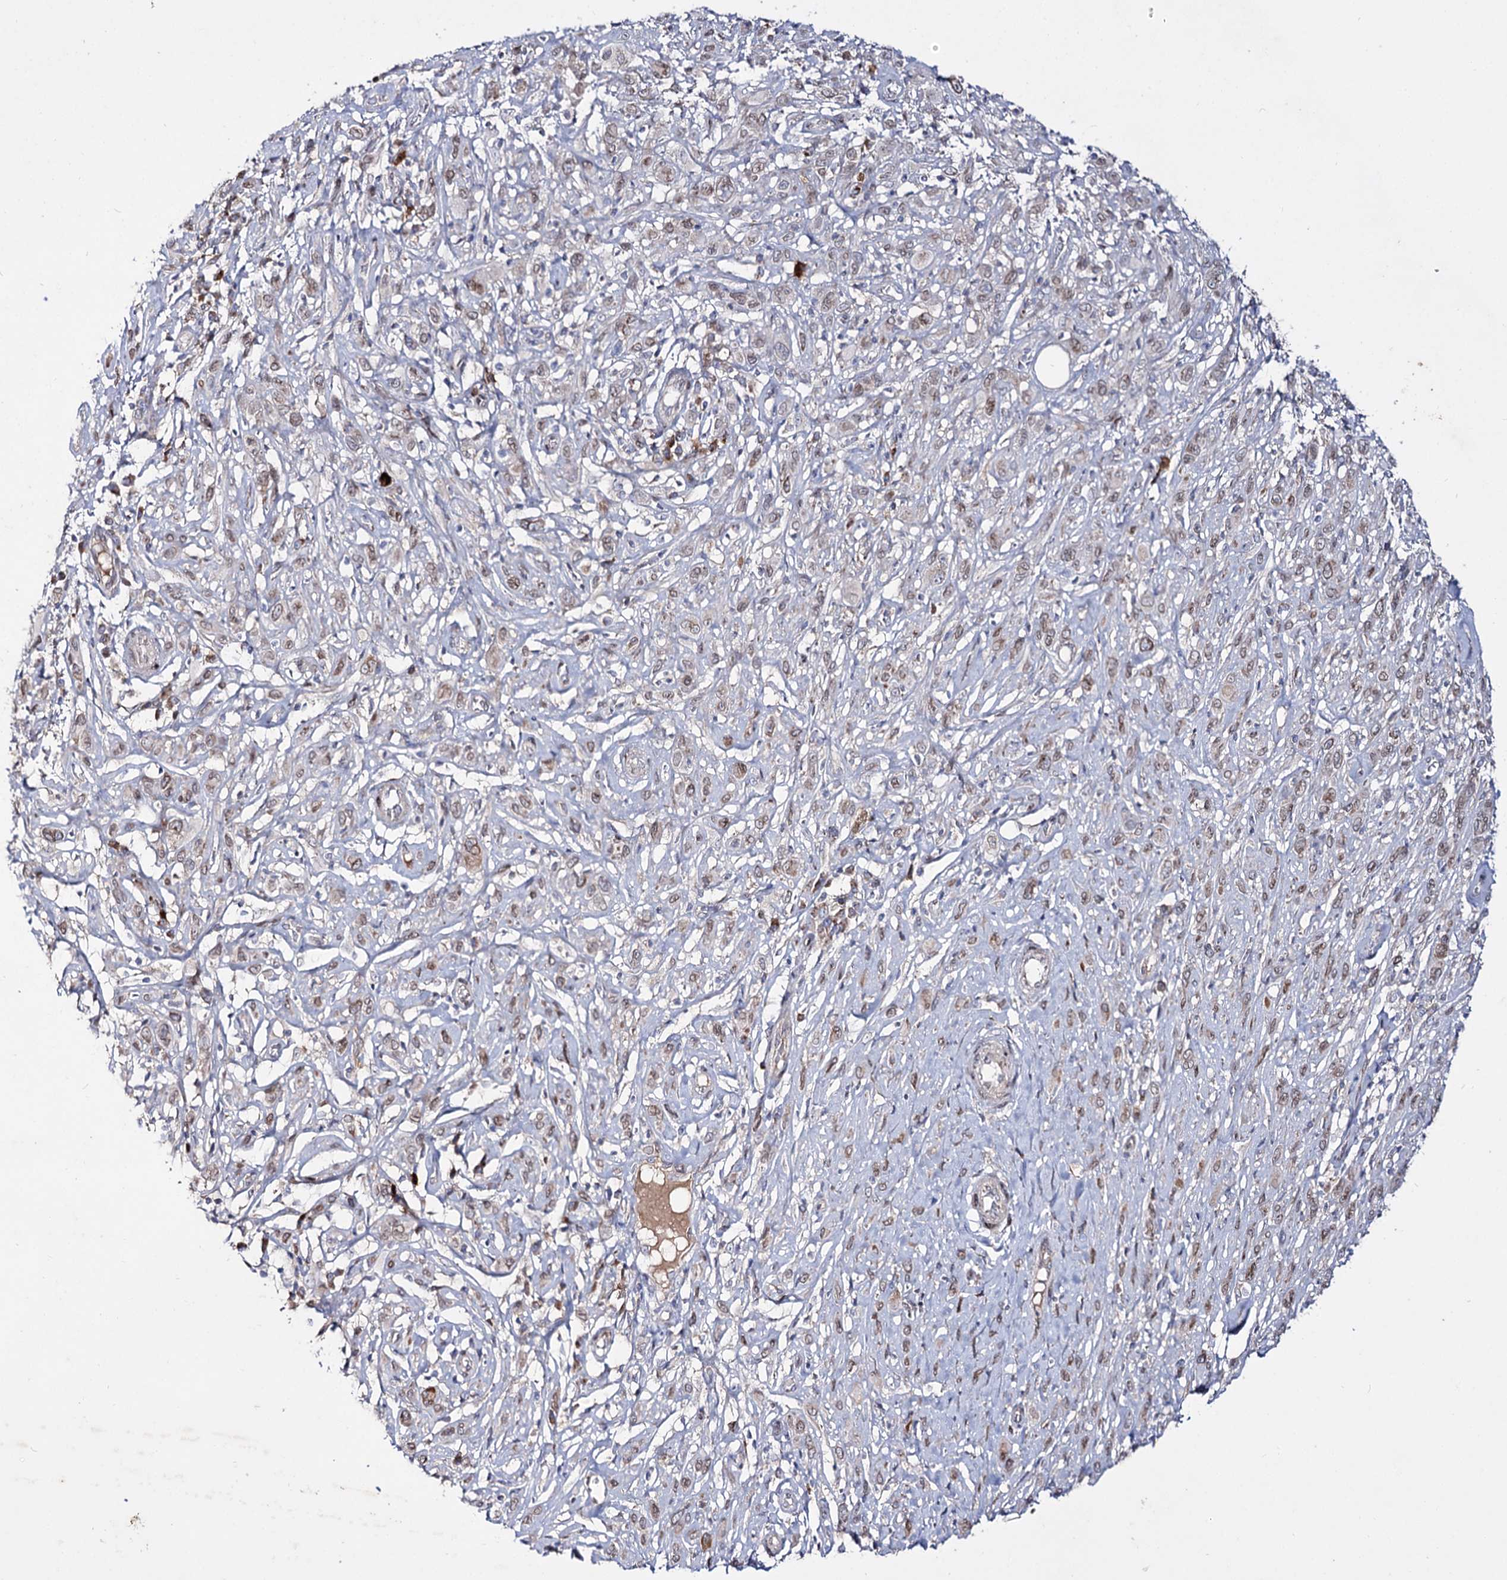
{"staining": {"intensity": "weak", "quantity": "<25%", "location": "cytoplasmic/membranous,nuclear"}, "tissue": "melanoma", "cell_type": "Tumor cells", "image_type": "cancer", "snomed": [{"axis": "morphology", "description": "Malignant melanoma, NOS"}, {"axis": "topography", "description": "Skin of trunk"}], "caption": "IHC photomicrograph of melanoma stained for a protein (brown), which shows no positivity in tumor cells.", "gene": "C11orf80", "patient": {"sex": "male", "age": 71}}